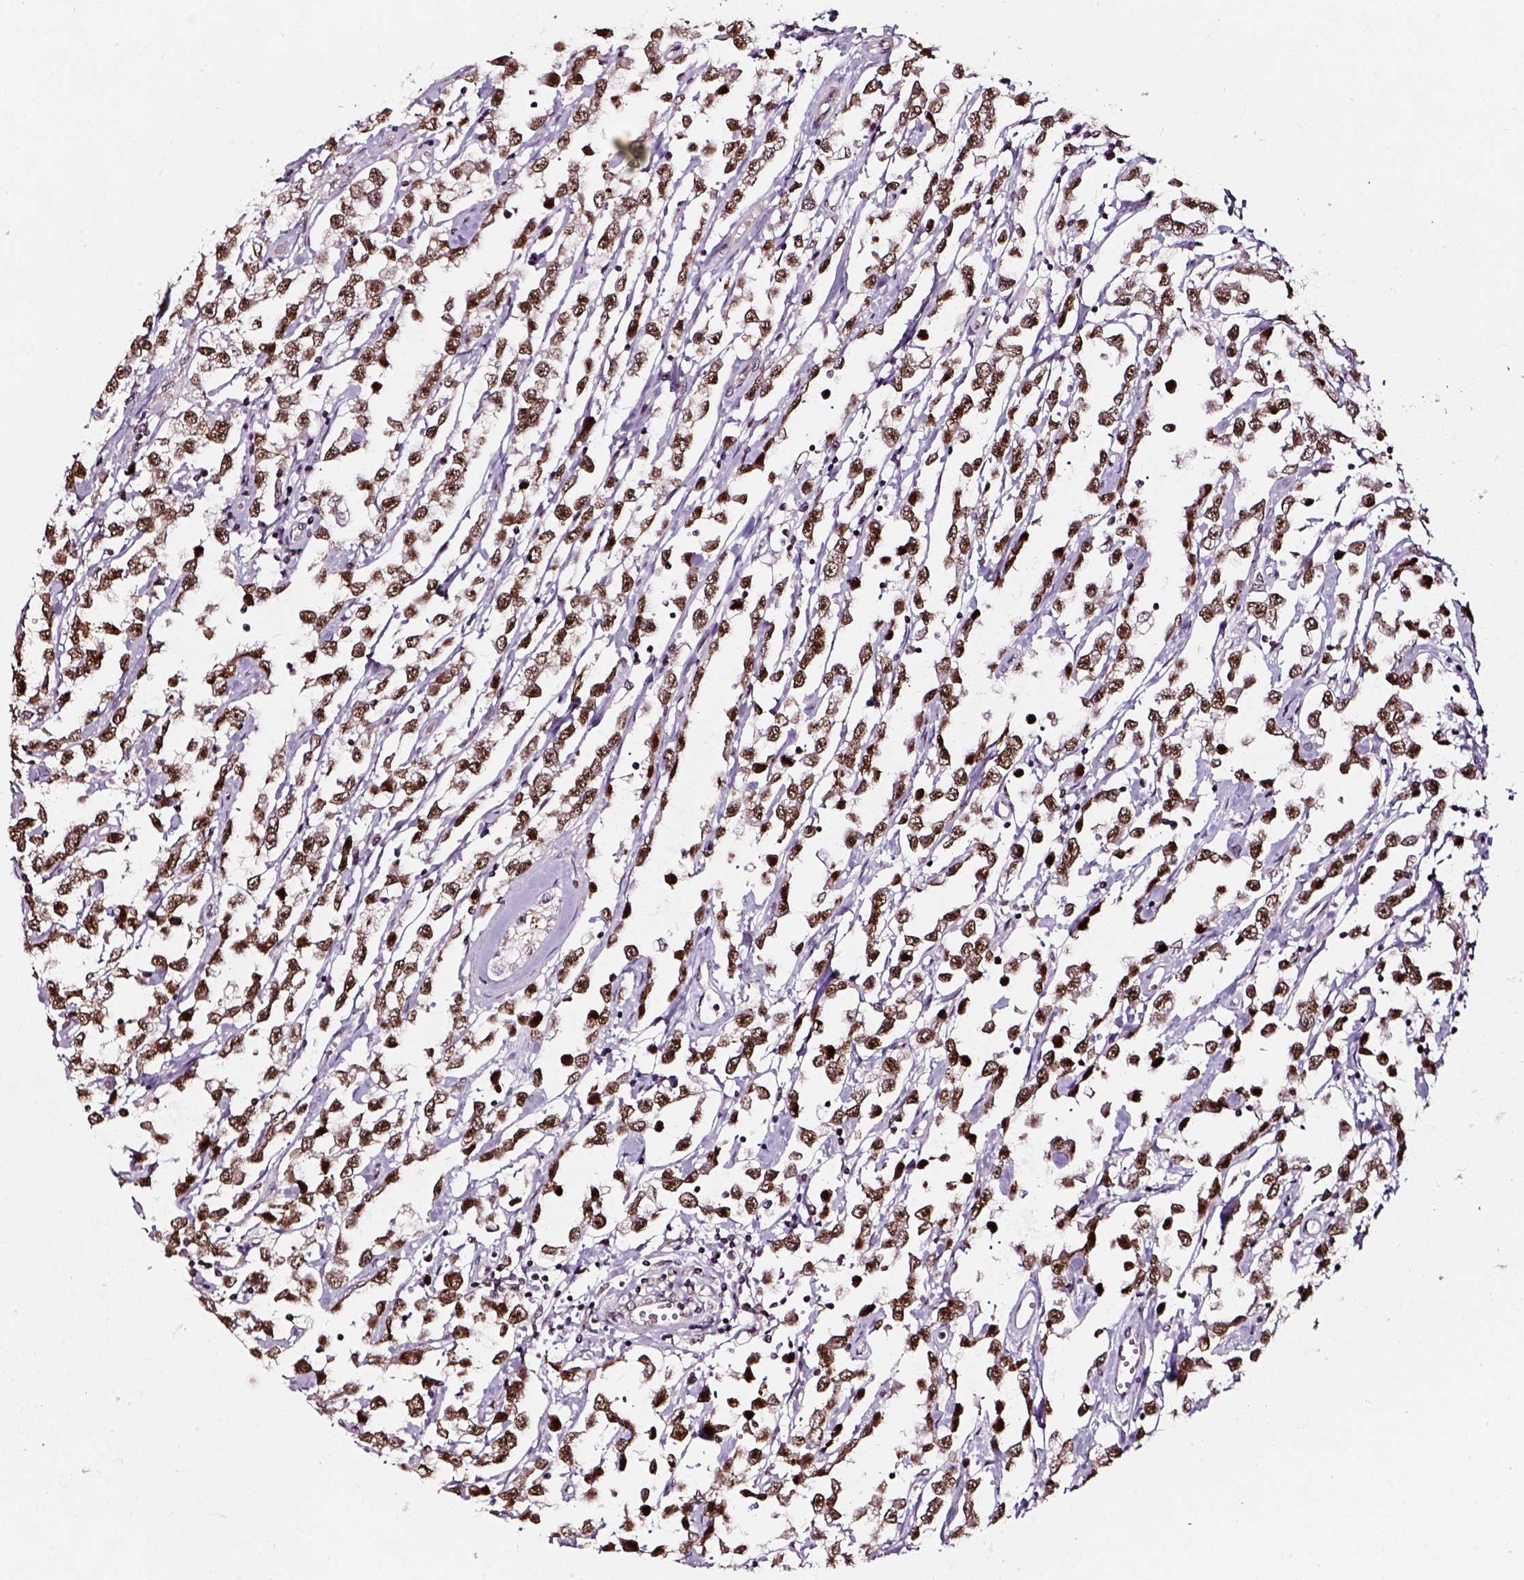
{"staining": {"intensity": "moderate", "quantity": ">75%", "location": "nuclear"}, "tissue": "testis cancer", "cell_type": "Tumor cells", "image_type": "cancer", "snomed": [{"axis": "morphology", "description": "Seminoma, NOS"}, {"axis": "topography", "description": "Testis"}], "caption": "The image reveals a brown stain indicating the presence of a protein in the nuclear of tumor cells in testis cancer (seminoma). The protein of interest is shown in brown color, while the nuclei are stained blue.", "gene": "NACC1", "patient": {"sex": "male", "age": 34}}